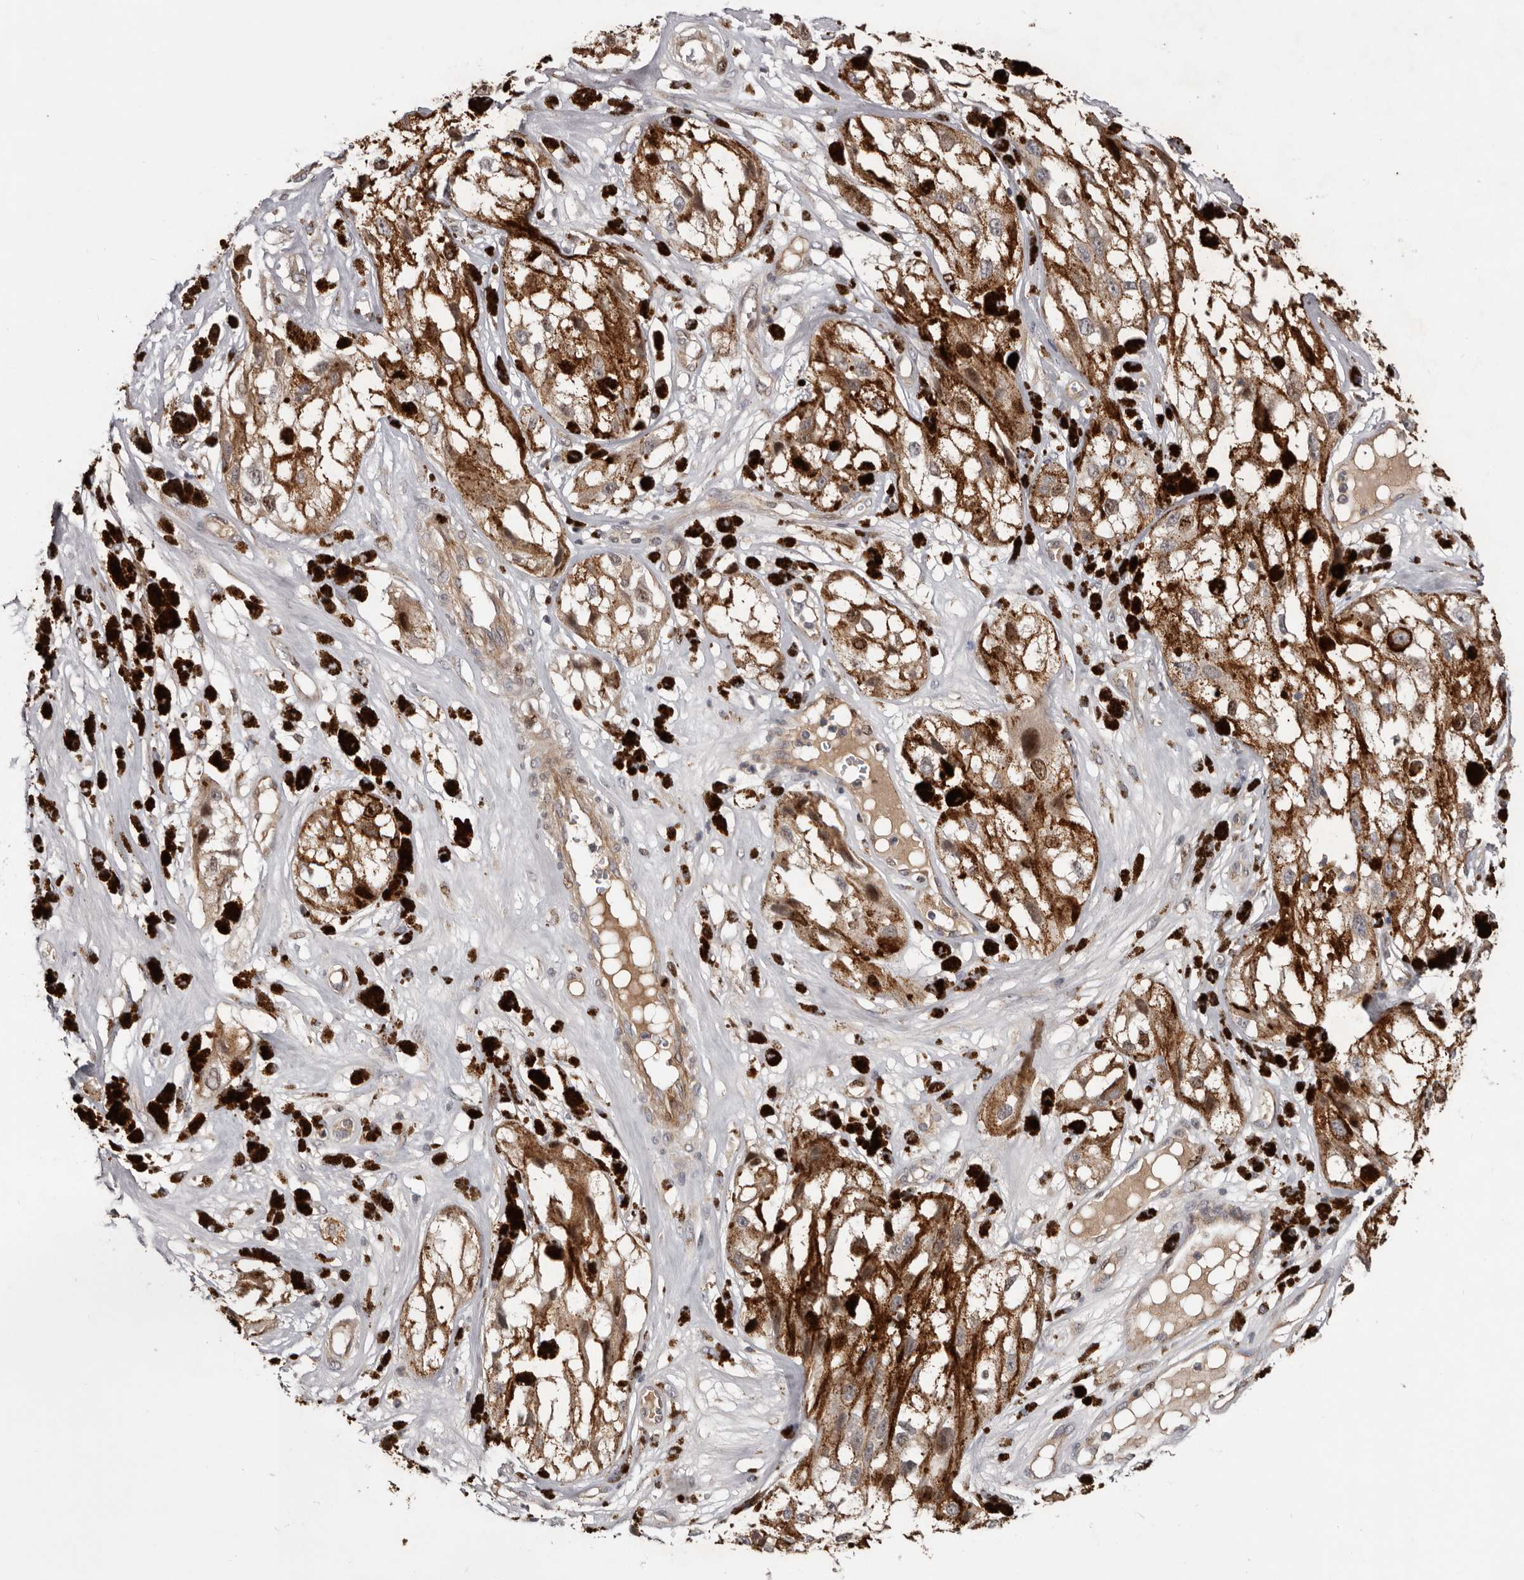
{"staining": {"intensity": "moderate", "quantity": ">75%", "location": "cytoplasmic/membranous"}, "tissue": "melanoma", "cell_type": "Tumor cells", "image_type": "cancer", "snomed": [{"axis": "morphology", "description": "Malignant melanoma, NOS"}, {"axis": "topography", "description": "Skin"}], "caption": "Moderate cytoplasmic/membranous protein expression is present in about >75% of tumor cells in melanoma.", "gene": "CDCA8", "patient": {"sex": "male", "age": 88}}